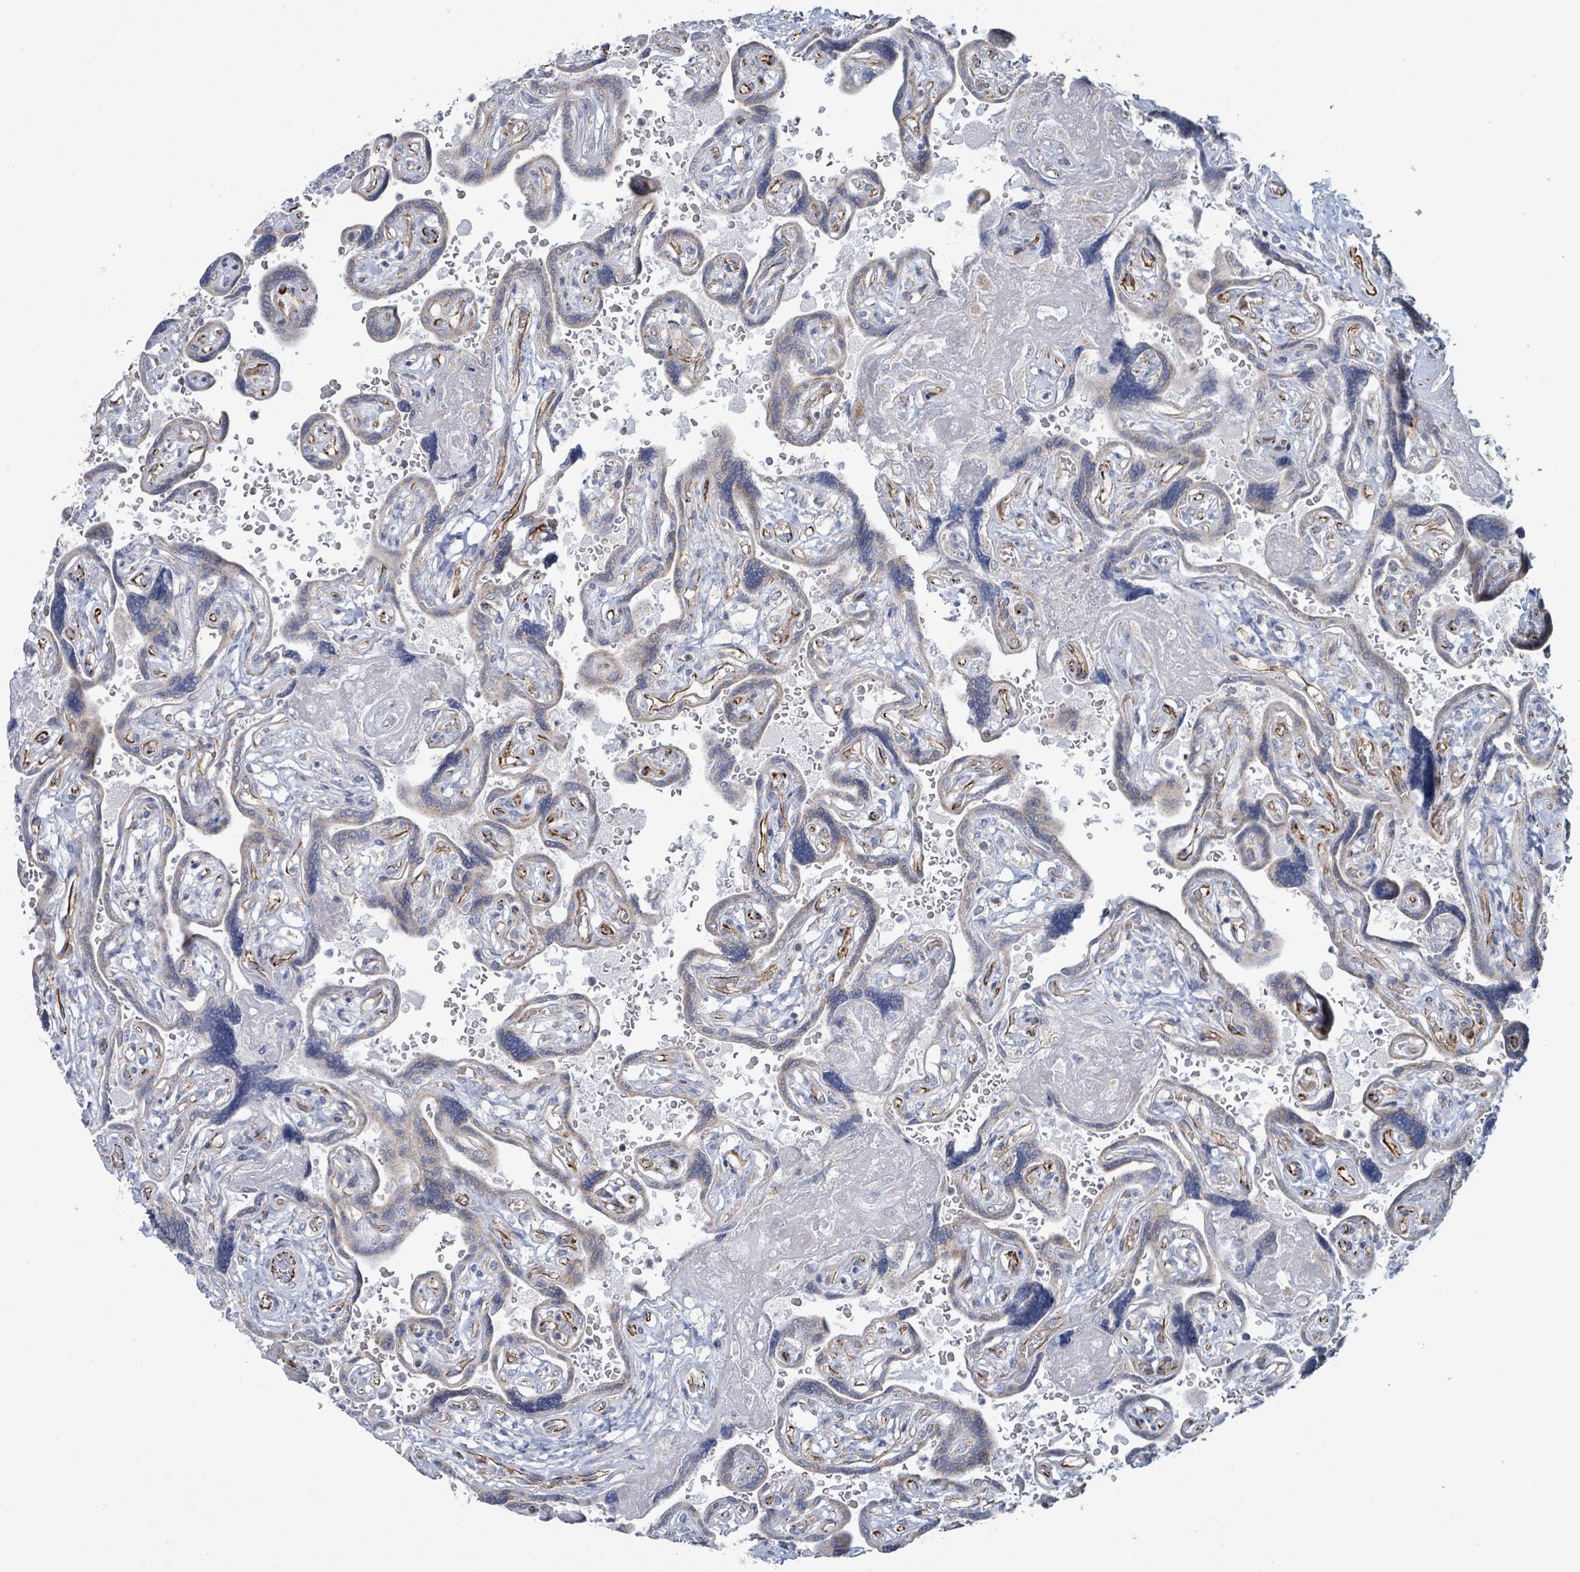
{"staining": {"intensity": "weak", "quantity": "<25%", "location": "cytoplasmic/membranous"}, "tissue": "placenta", "cell_type": "Trophoblastic cells", "image_type": "normal", "snomed": [{"axis": "morphology", "description": "Normal tissue, NOS"}, {"axis": "topography", "description": "Placenta"}], "caption": "The image displays no significant expression in trophoblastic cells of placenta.", "gene": "ALG12", "patient": {"sex": "female", "age": 32}}